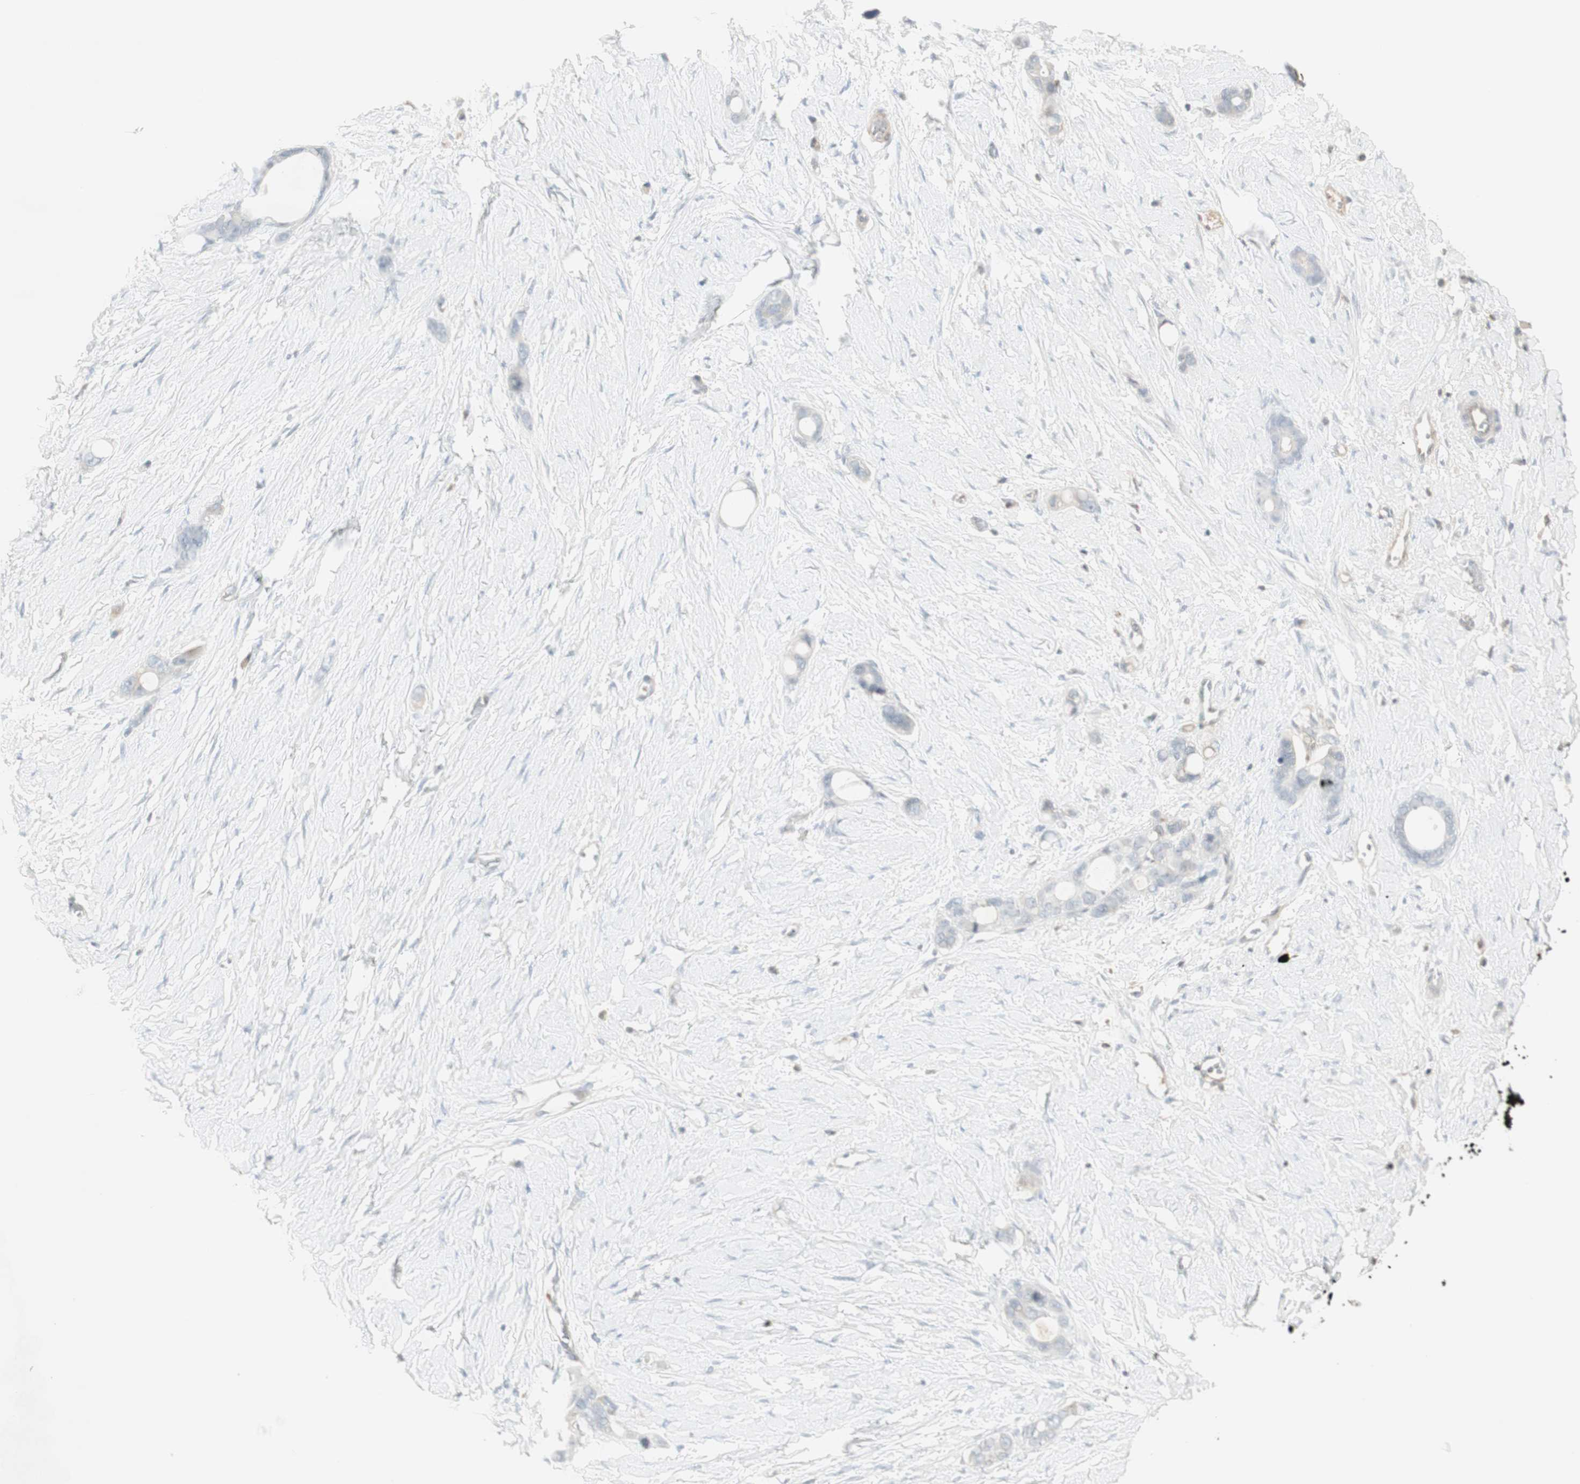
{"staining": {"intensity": "negative", "quantity": "none", "location": "none"}, "tissue": "stomach cancer", "cell_type": "Tumor cells", "image_type": "cancer", "snomed": [{"axis": "morphology", "description": "Adenocarcinoma, NOS"}, {"axis": "topography", "description": "Stomach"}], "caption": "IHC of human stomach cancer (adenocarcinoma) shows no staining in tumor cells.", "gene": "NID1", "patient": {"sex": "female", "age": 75}}